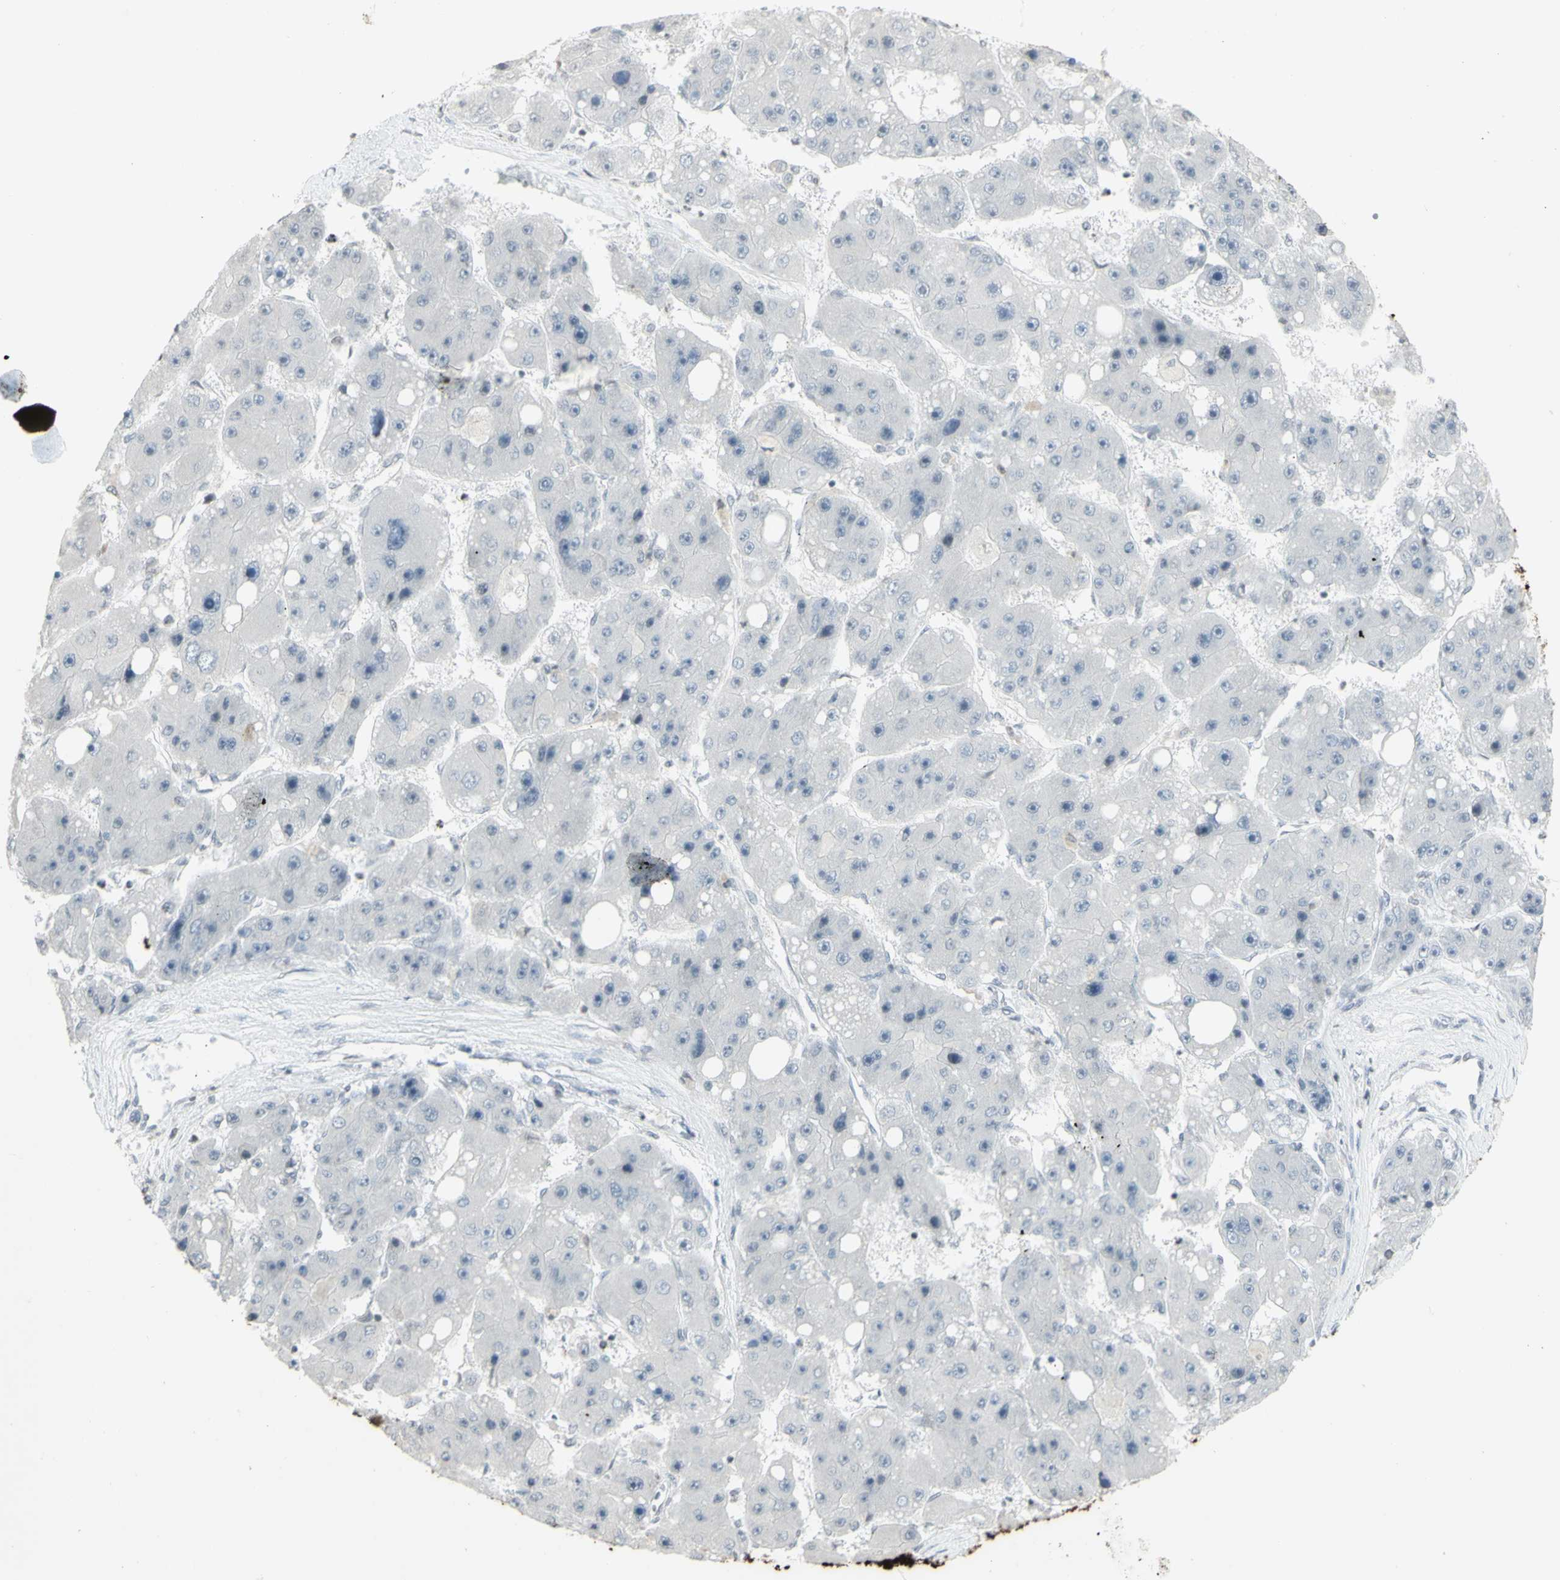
{"staining": {"intensity": "negative", "quantity": "none", "location": "none"}, "tissue": "liver cancer", "cell_type": "Tumor cells", "image_type": "cancer", "snomed": [{"axis": "morphology", "description": "Carcinoma, Hepatocellular, NOS"}, {"axis": "topography", "description": "Liver"}], "caption": "This is an immunohistochemistry (IHC) image of liver cancer (hepatocellular carcinoma). There is no staining in tumor cells.", "gene": "MUC5AC", "patient": {"sex": "female", "age": 61}}